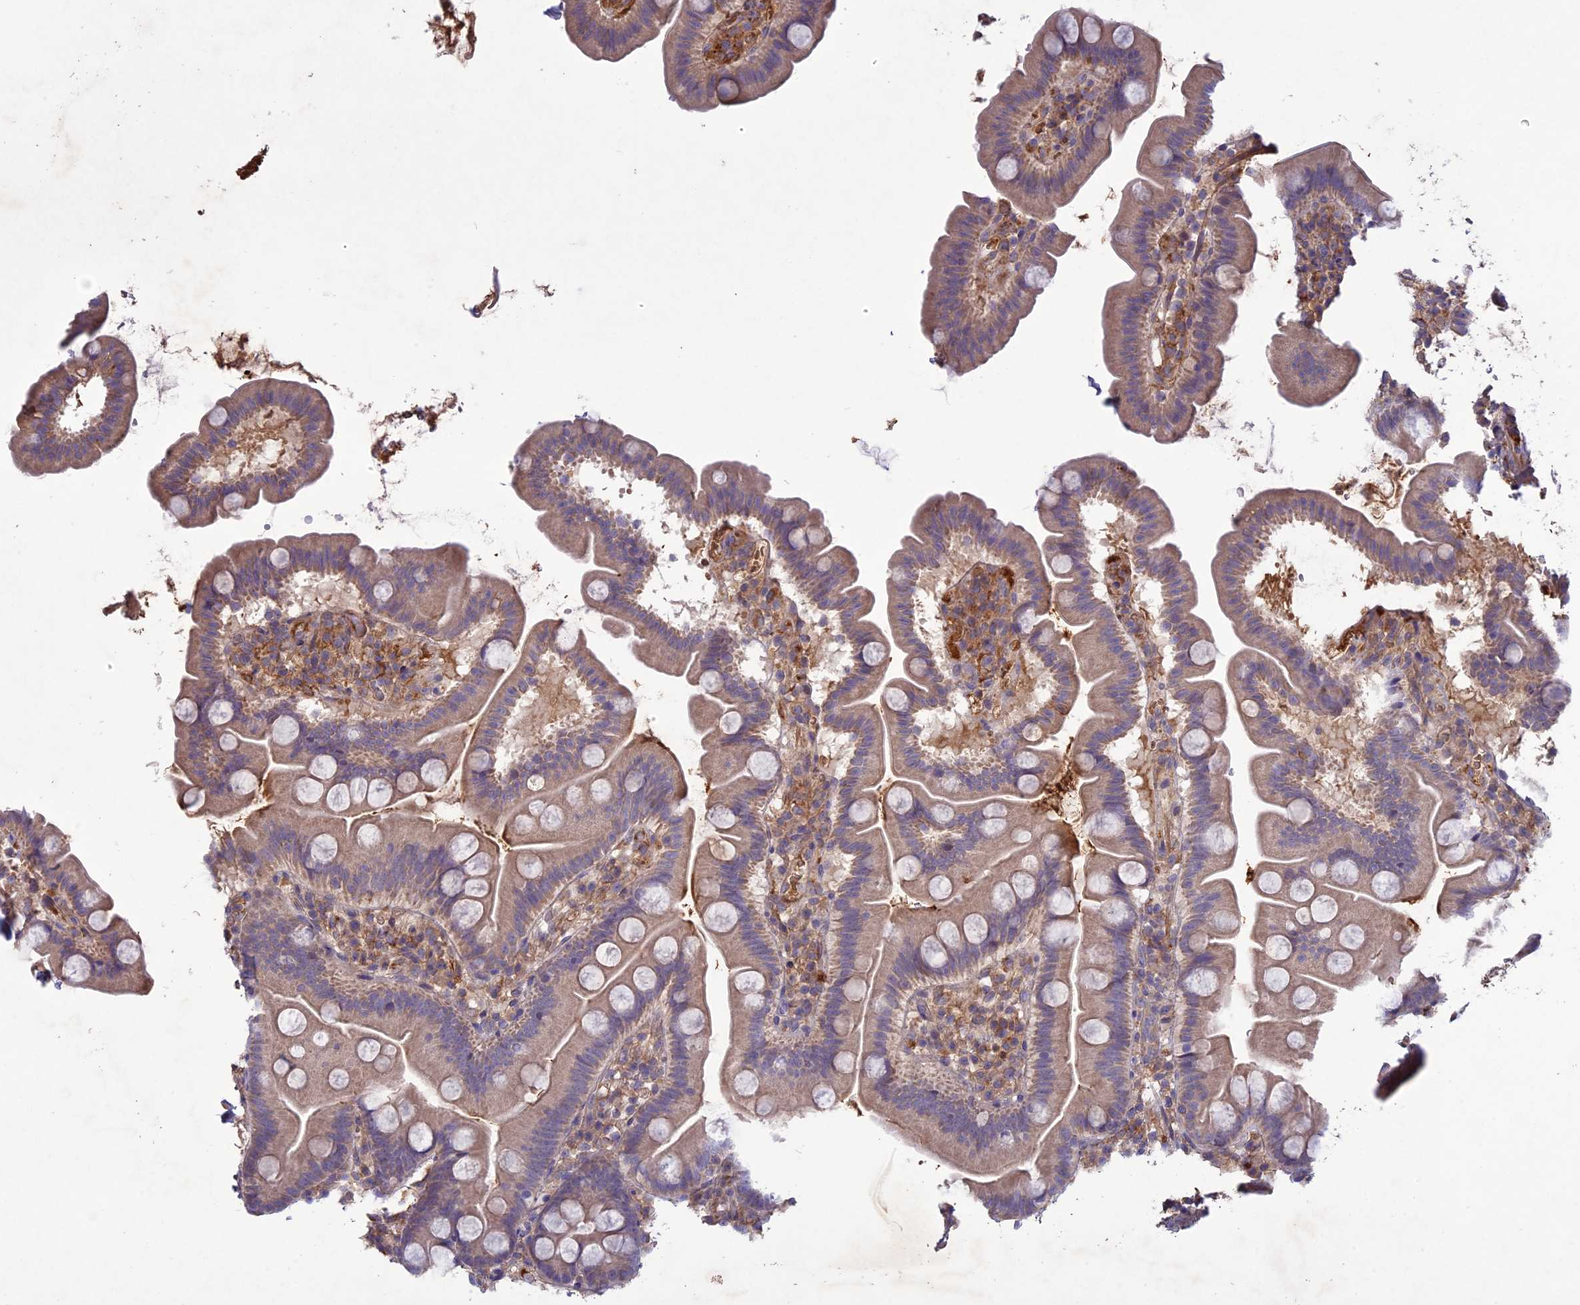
{"staining": {"intensity": "weak", "quantity": "25%-75%", "location": "cytoplasmic/membranous"}, "tissue": "small intestine", "cell_type": "Glandular cells", "image_type": "normal", "snomed": [{"axis": "morphology", "description": "Normal tissue, NOS"}, {"axis": "topography", "description": "Small intestine"}], "caption": "High-magnification brightfield microscopy of benign small intestine stained with DAB (3,3'-diaminobenzidine) (brown) and counterstained with hematoxylin (blue). glandular cells exhibit weak cytoplasmic/membranous expression is identified in approximately25%-75% of cells. (Stains: DAB (3,3'-diaminobenzidine) in brown, nuclei in blue, Microscopy: brightfield microscopy at high magnification).", "gene": "ADO", "patient": {"sex": "female", "age": 68}}